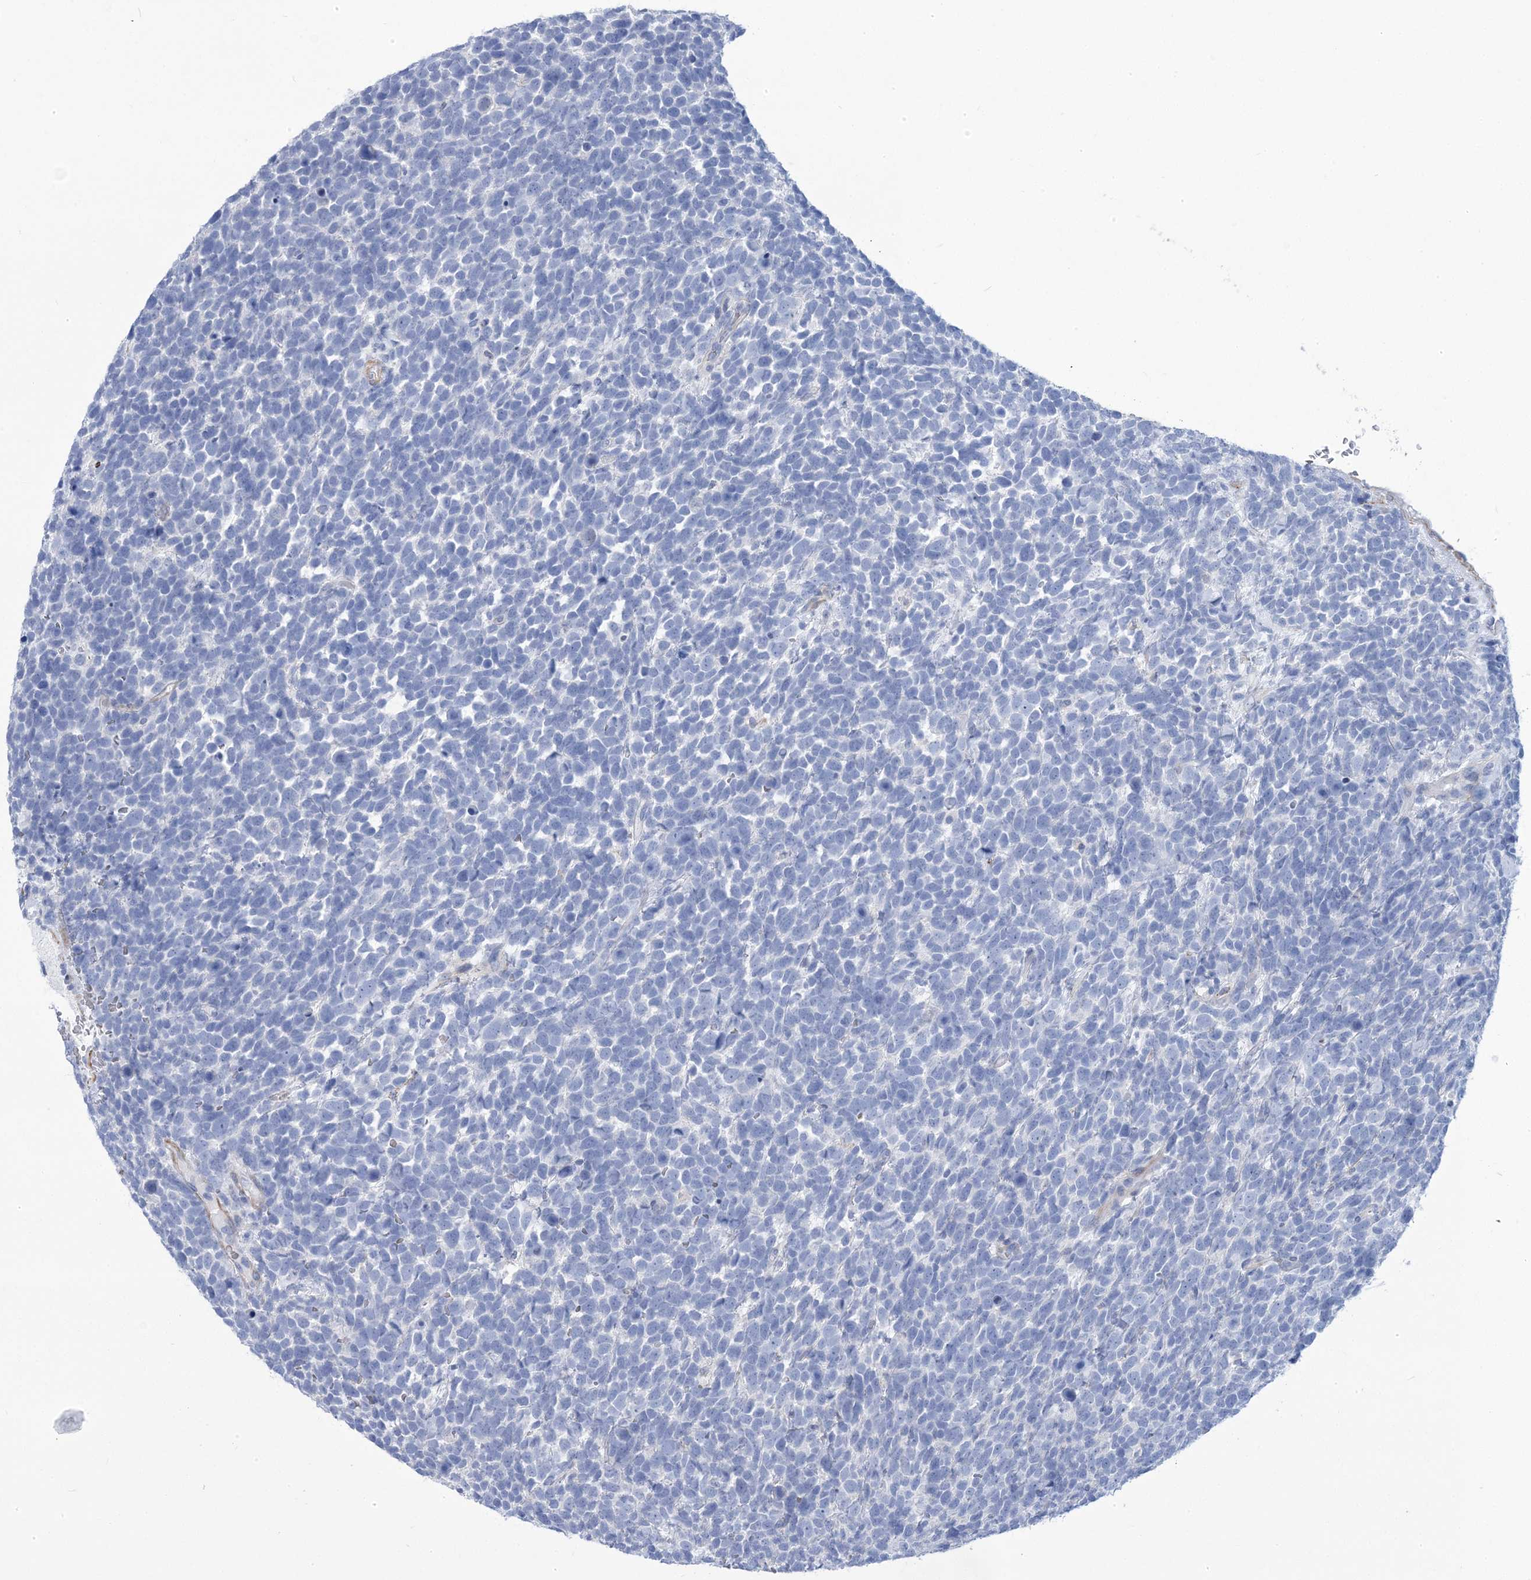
{"staining": {"intensity": "negative", "quantity": "none", "location": "none"}, "tissue": "urothelial cancer", "cell_type": "Tumor cells", "image_type": "cancer", "snomed": [{"axis": "morphology", "description": "Urothelial carcinoma, High grade"}, {"axis": "topography", "description": "Urinary bladder"}], "caption": "Immunohistochemistry (IHC) image of neoplastic tissue: human urothelial cancer stained with DAB reveals no significant protein positivity in tumor cells.", "gene": "WDR74", "patient": {"sex": "female", "age": 82}}